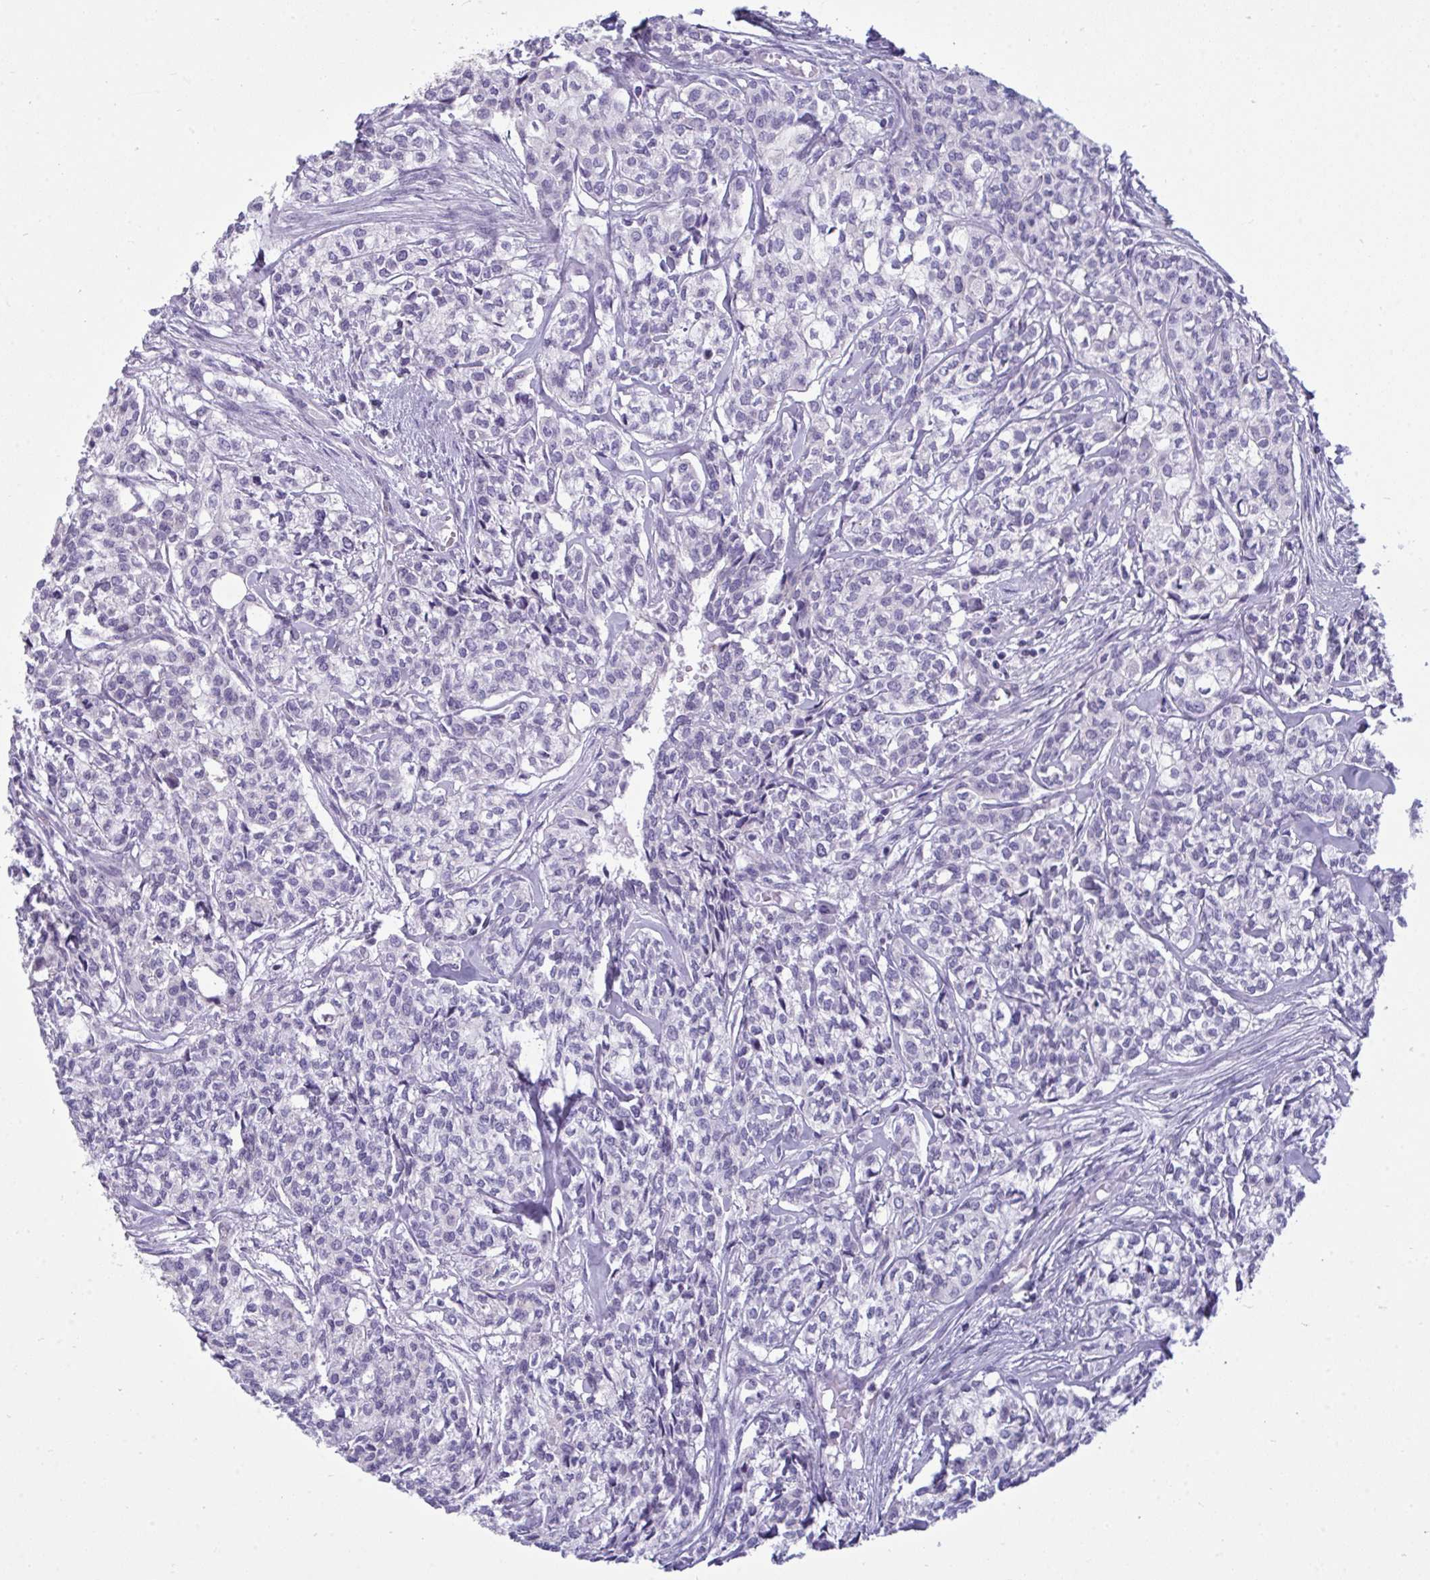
{"staining": {"intensity": "negative", "quantity": "none", "location": "none"}, "tissue": "head and neck cancer", "cell_type": "Tumor cells", "image_type": "cancer", "snomed": [{"axis": "morphology", "description": "Adenocarcinoma, NOS"}, {"axis": "topography", "description": "Head-Neck"}], "caption": "A histopathology image of adenocarcinoma (head and neck) stained for a protein reveals no brown staining in tumor cells. (Stains: DAB (3,3'-diaminobenzidine) IHC with hematoxylin counter stain, Microscopy: brightfield microscopy at high magnification).", "gene": "MYH10", "patient": {"sex": "male", "age": 81}}